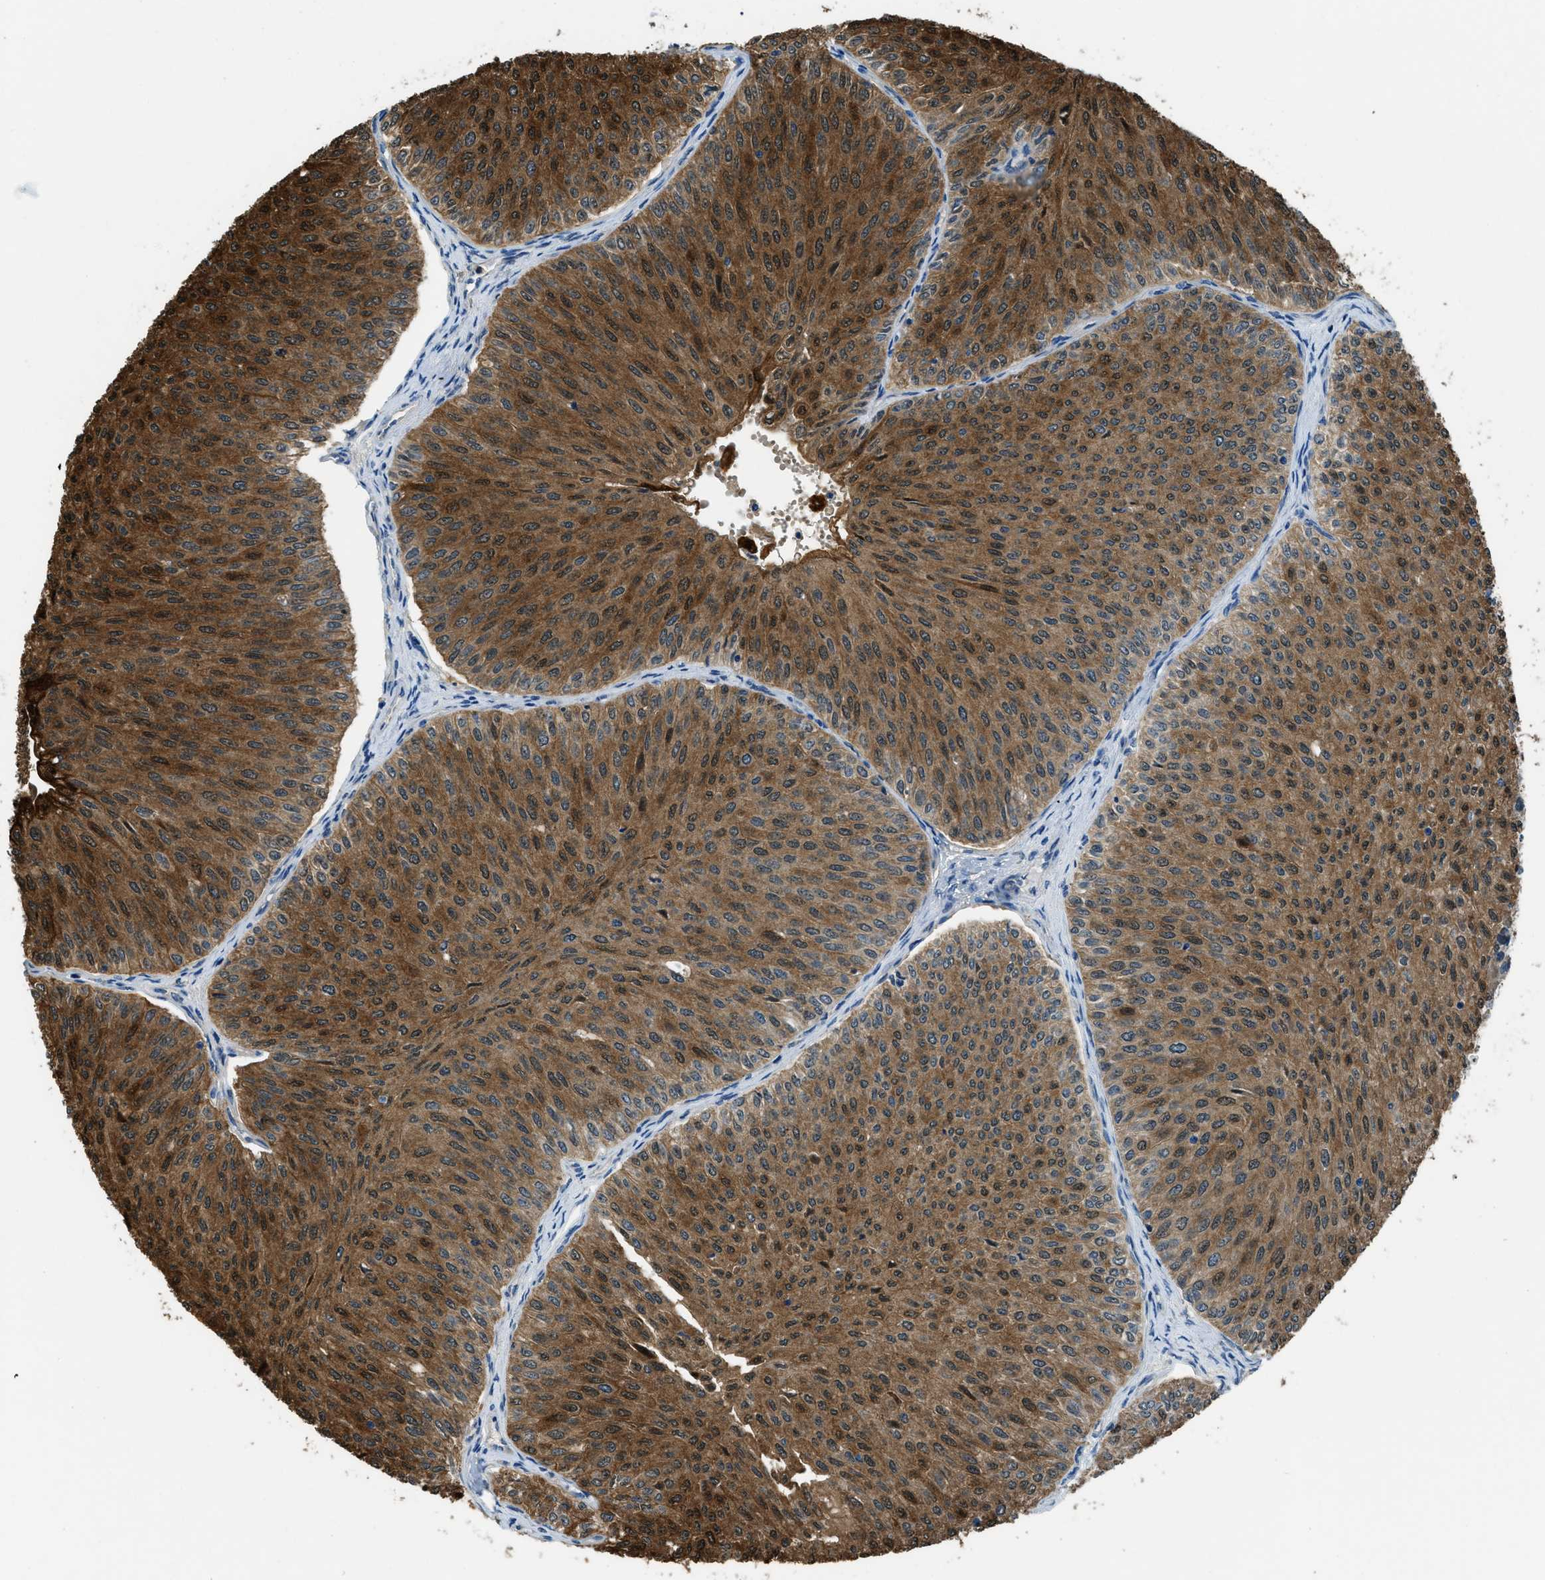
{"staining": {"intensity": "moderate", "quantity": ">75%", "location": "cytoplasmic/membranous,nuclear"}, "tissue": "urothelial cancer", "cell_type": "Tumor cells", "image_type": "cancer", "snomed": [{"axis": "morphology", "description": "Urothelial carcinoma, Low grade"}, {"axis": "topography", "description": "Urinary bladder"}], "caption": "A brown stain labels moderate cytoplasmic/membranous and nuclear positivity of a protein in human urothelial carcinoma (low-grade) tumor cells.", "gene": "GIMAP8", "patient": {"sex": "male", "age": 78}}